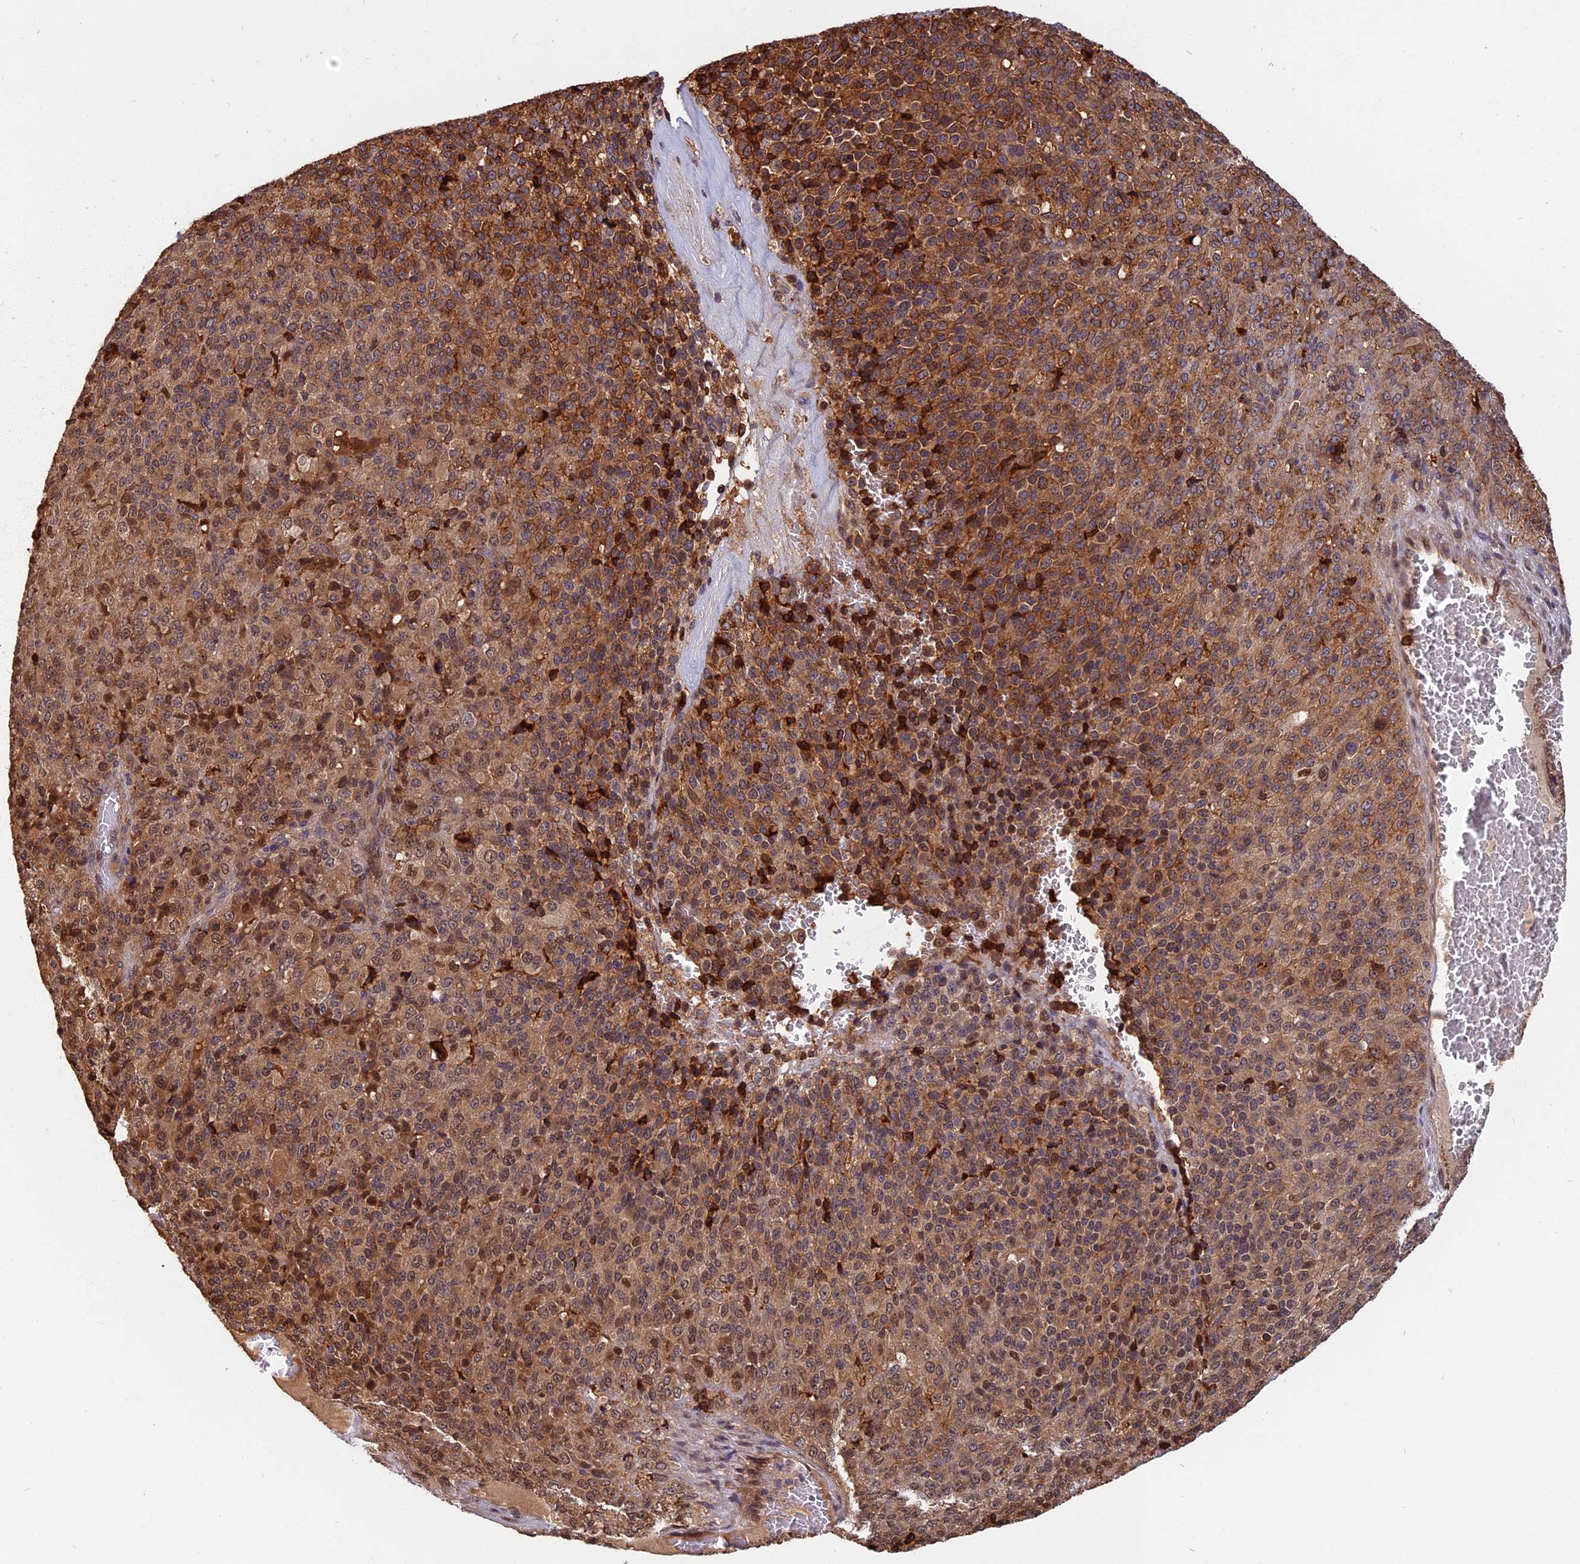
{"staining": {"intensity": "moderate", "quantity": ">75%", "location": "cytoplasmic/membranous,nuclear"}, "tissue": "melanoma", "cell_type": "Tumor cells", "image_type": "cancer", "snomed": [{"axis": "morphology", "description": "Malignant melanoma, Metastatic site"}, {"axis": "topography", "description": "Brain"}], "caption": "This is an image of immunohistochemistry staining of melanoma, which shows moderate positivity in the cytoplasmic/membranous and nuclear of tumor cells.", "gene": "SPG11", "patient": {"sex": "female", "age": 56}}